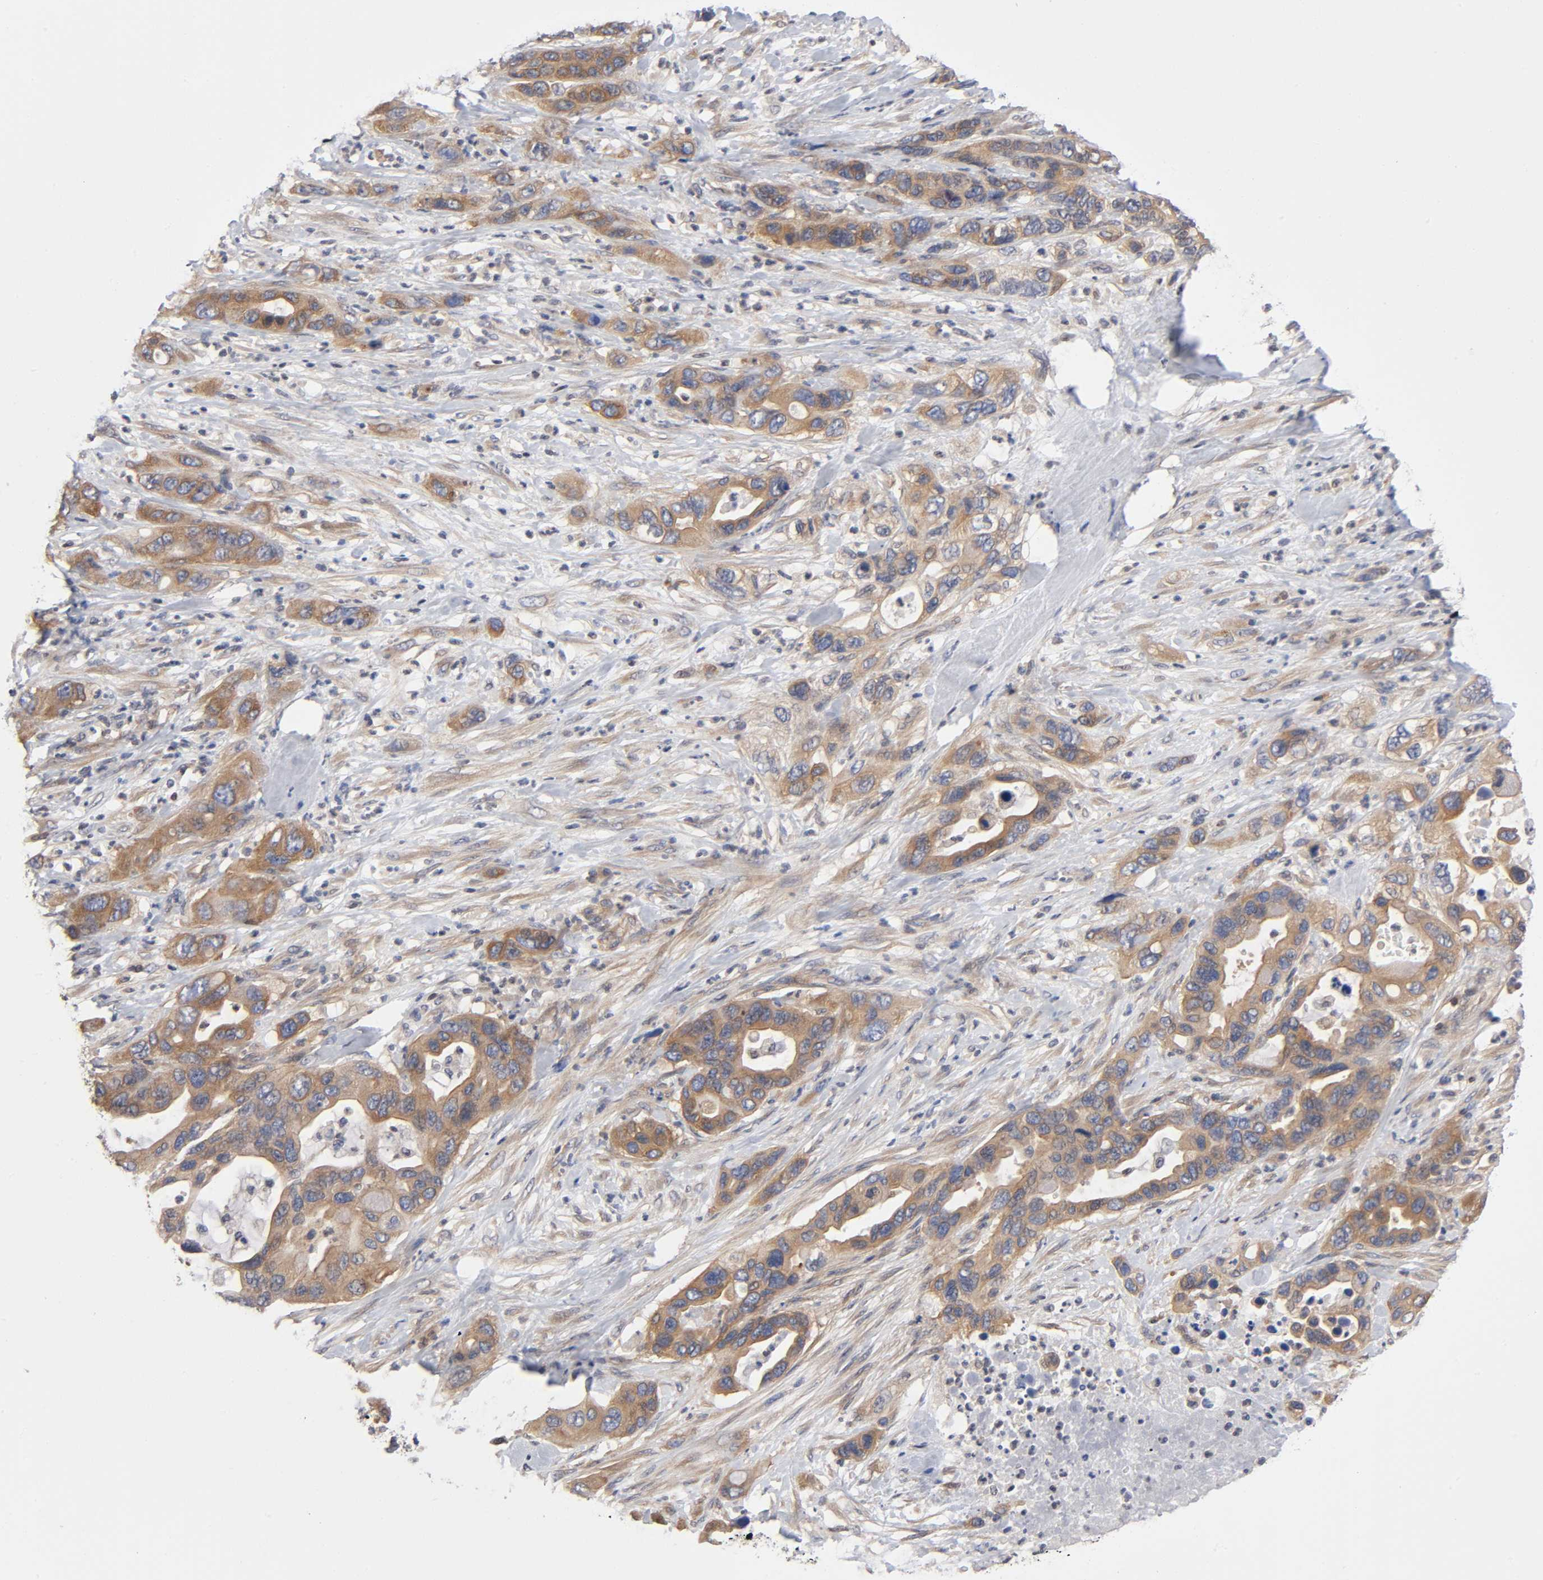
{"staining": {"intensity": "moderate", "quantity": ">75%", "location": "cytoplasmic/membranous"}, "tissue": "pancreatic cancer", "cell_type": "Tumor cells", "image_type": "cancer", "snomed": [{"axis": "morphology", "description": "Adenocarcinoma, NOS"}, {"axis": "topography", "description": "Pancreas"}], "caption": "Pancreatic adenocarcinoma tissue exhibits moderate cytoplasmic/membranous expression in about >75% of tumor cells, visualized by immunohistochemistry.", "gene": "STRN3", "patient": {"sex": "female", "age": 71}}